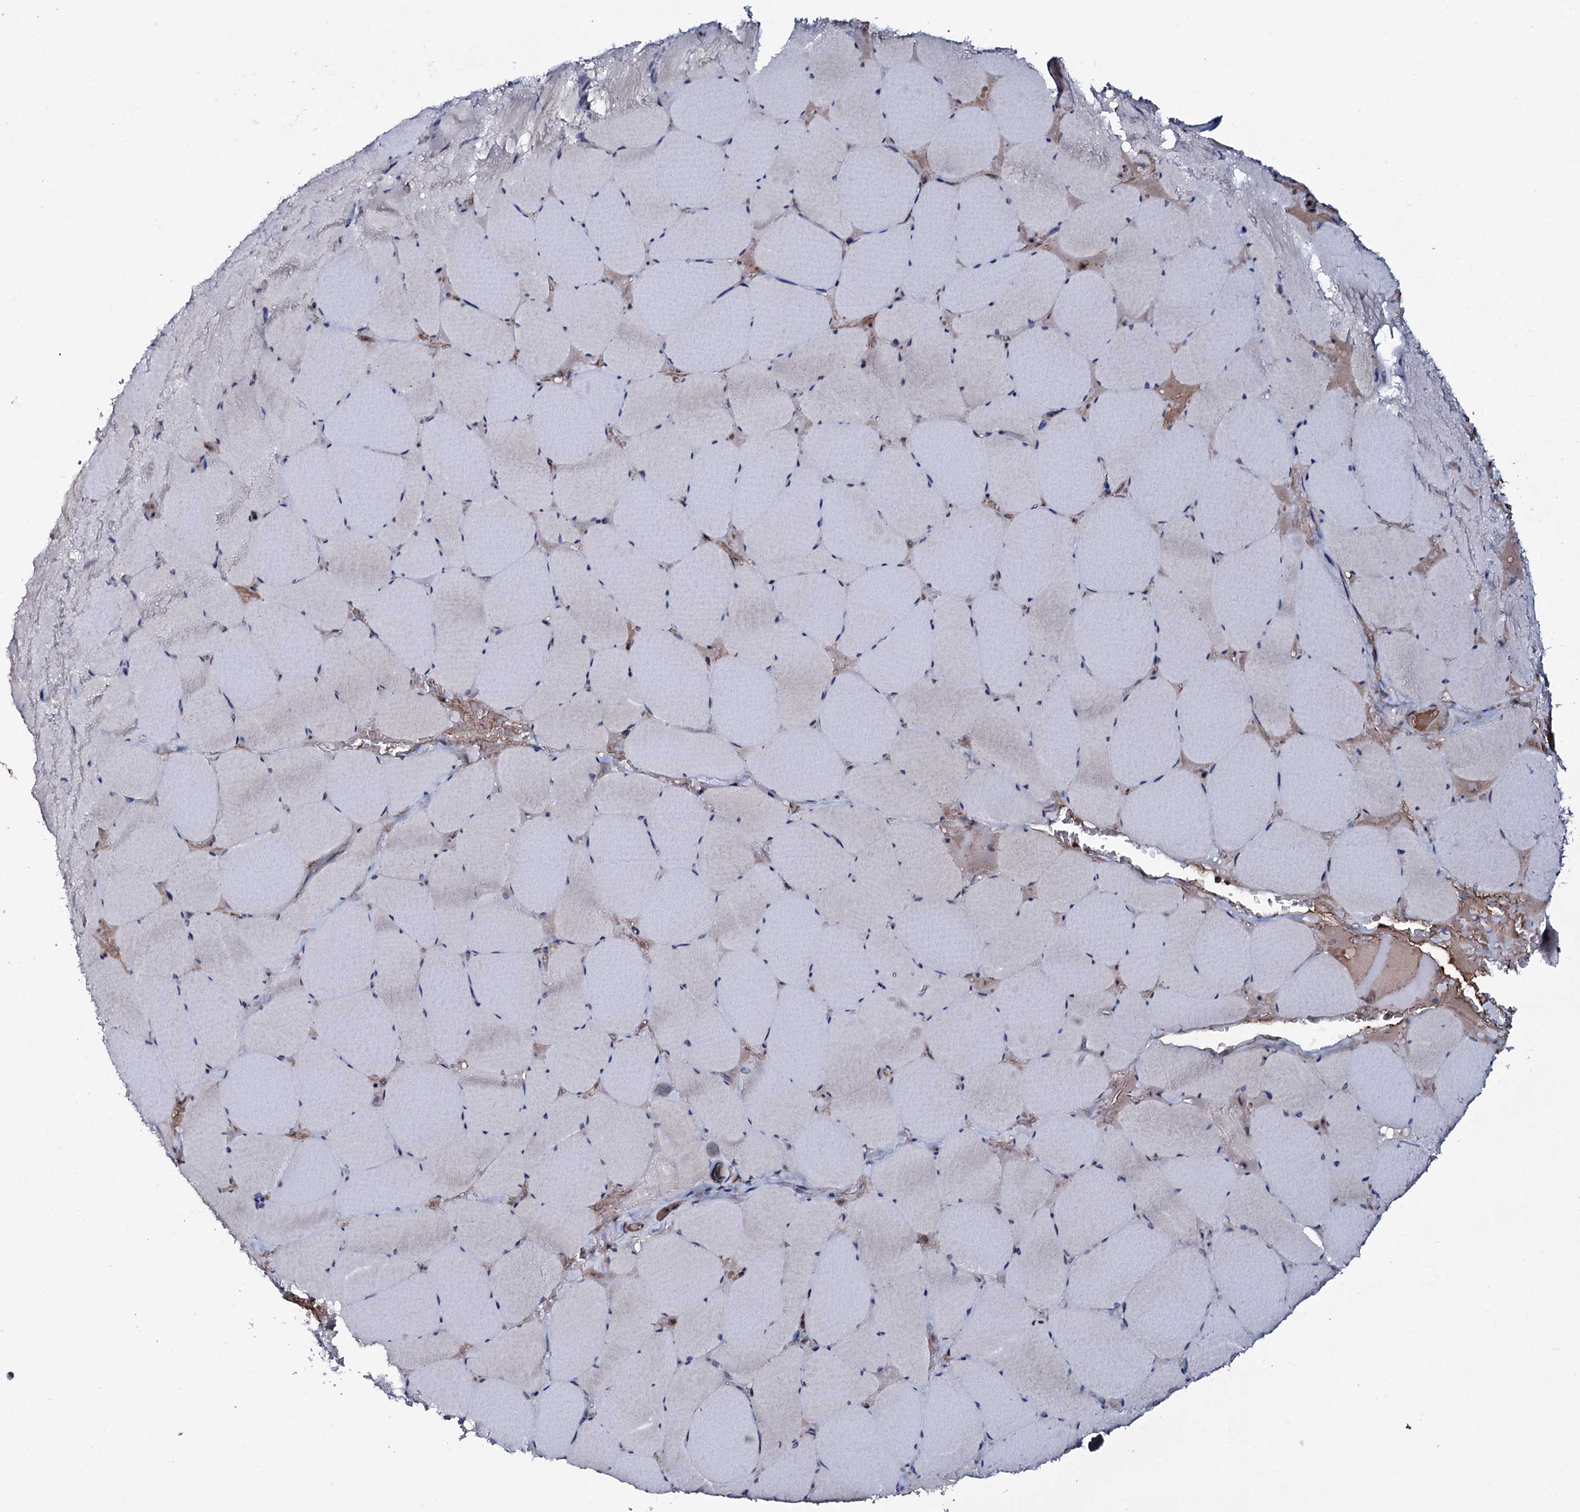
{"staining": {"intensity": "negative", "quantity": "none", "location": "none"}, "tissue": "skeletal muscle", "cell_type": "Myocytes", "image_type": "normal", "snomed": [{"axis": "morphology", "description": "Normal tissue, NOS"}, {"axis": "topography", "description": "Skeletal muscle"}, {"axis": "topography", "description": "Head-Neck"}], "caption": "This is an IHC photomicrograph of benign human skeletal muscle. There is no staining in myocytes.", "gene": "PPP1R3D", "patient": {"sex": "male", "age": 66}}